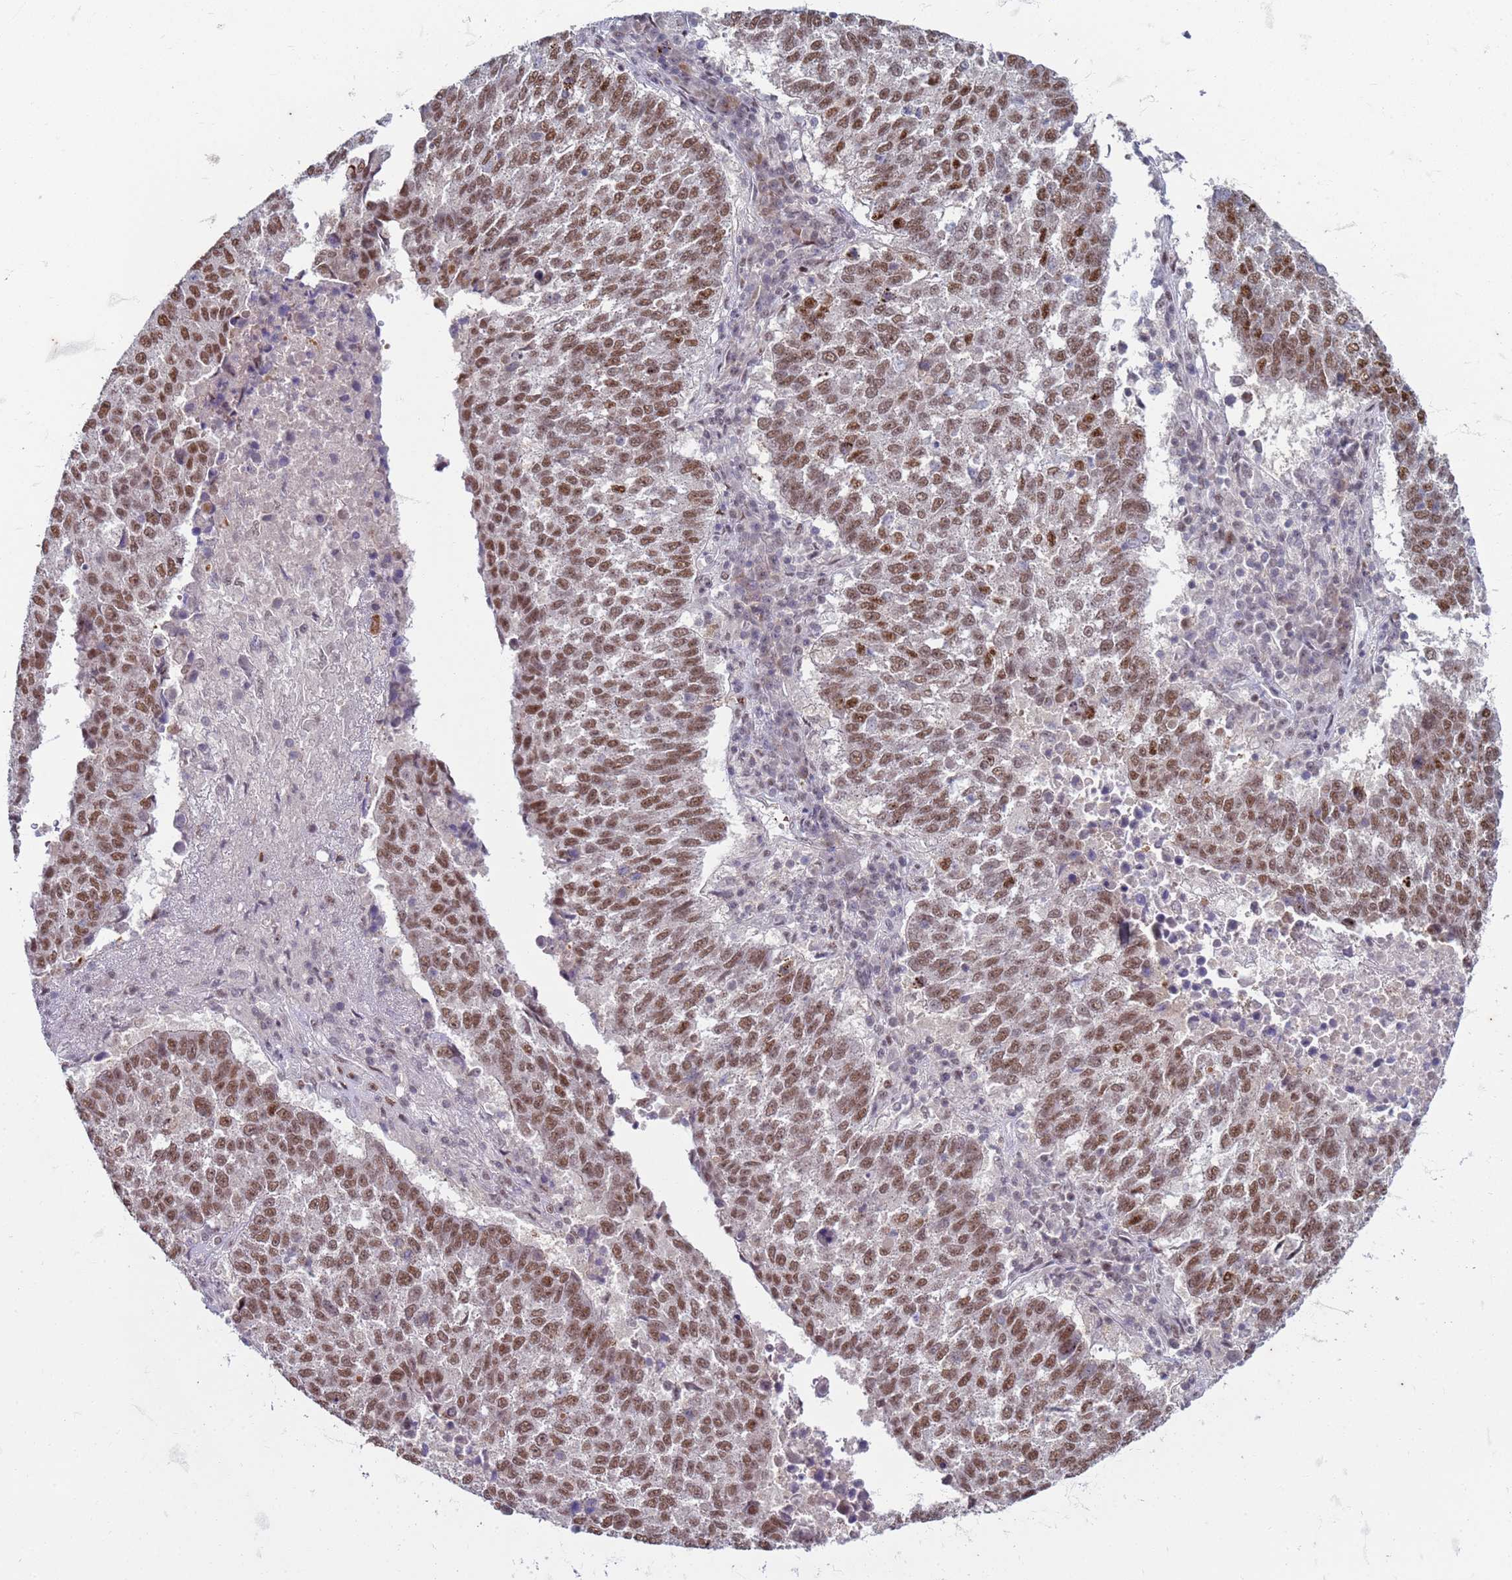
{"staining": {"intensity": "moderate", "quantity": ">75%", "location": "nuclear"}, "tissue": "lung cancer", "cell_type": "Tumor cells", "image_type": "cancer", "snomed": [{"axis": "morphology", "description": "Squamous cell carcinoma, NOS"}, {"axis": "topography", "description": "Lung"}], "caption": "Immunohistochemical staining of lung squamous cell carcinoma shows medium levels of moderate nuclear staining in approximately >75% of tumor cells.", "gene": "TRMT6", "patient": {"sex": "male", "age": 73}}